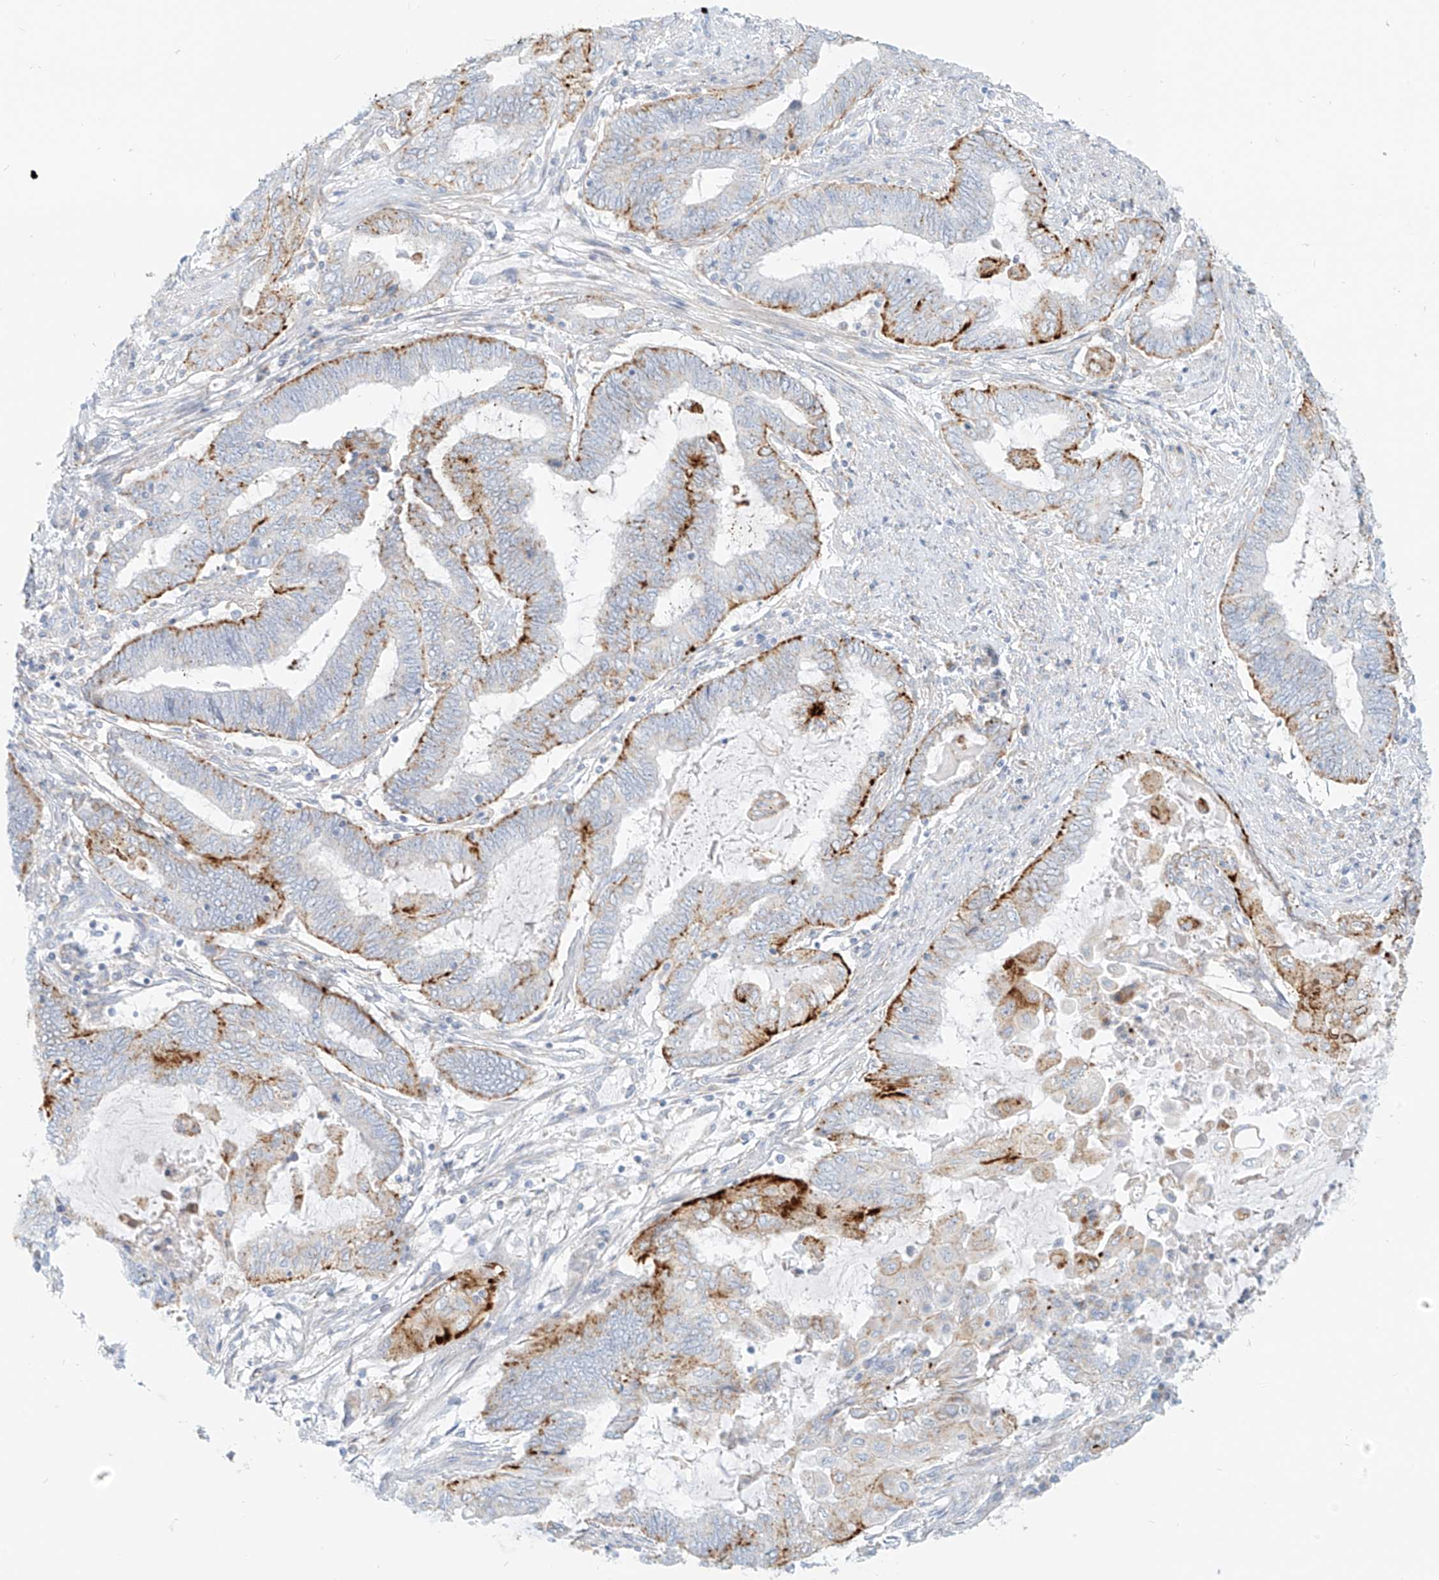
{"staining": {"intensity": "moderate", "quantity": "25%-75%", "location": "cytoplasmic/membranous"}, "tissue": "endometrial cancer", "cell_type": "Tumor cells", "image_type": "cancer", "snomed": [{"axis": "morphology", "description": "Adenocarcinoma, NOS"}, {"axis": "topography", "description": "Uterus"}, {"axis": "topography", "description": "Endometrium"}], "caption": "Immunohistochemical staining of endometrial cancer displays moderate cytoplasmic/membranous protein staining in about 25%-75% of tumor cells.", "gene": "SLC35F6", "patient": {"sex": "female", "age": 70}}